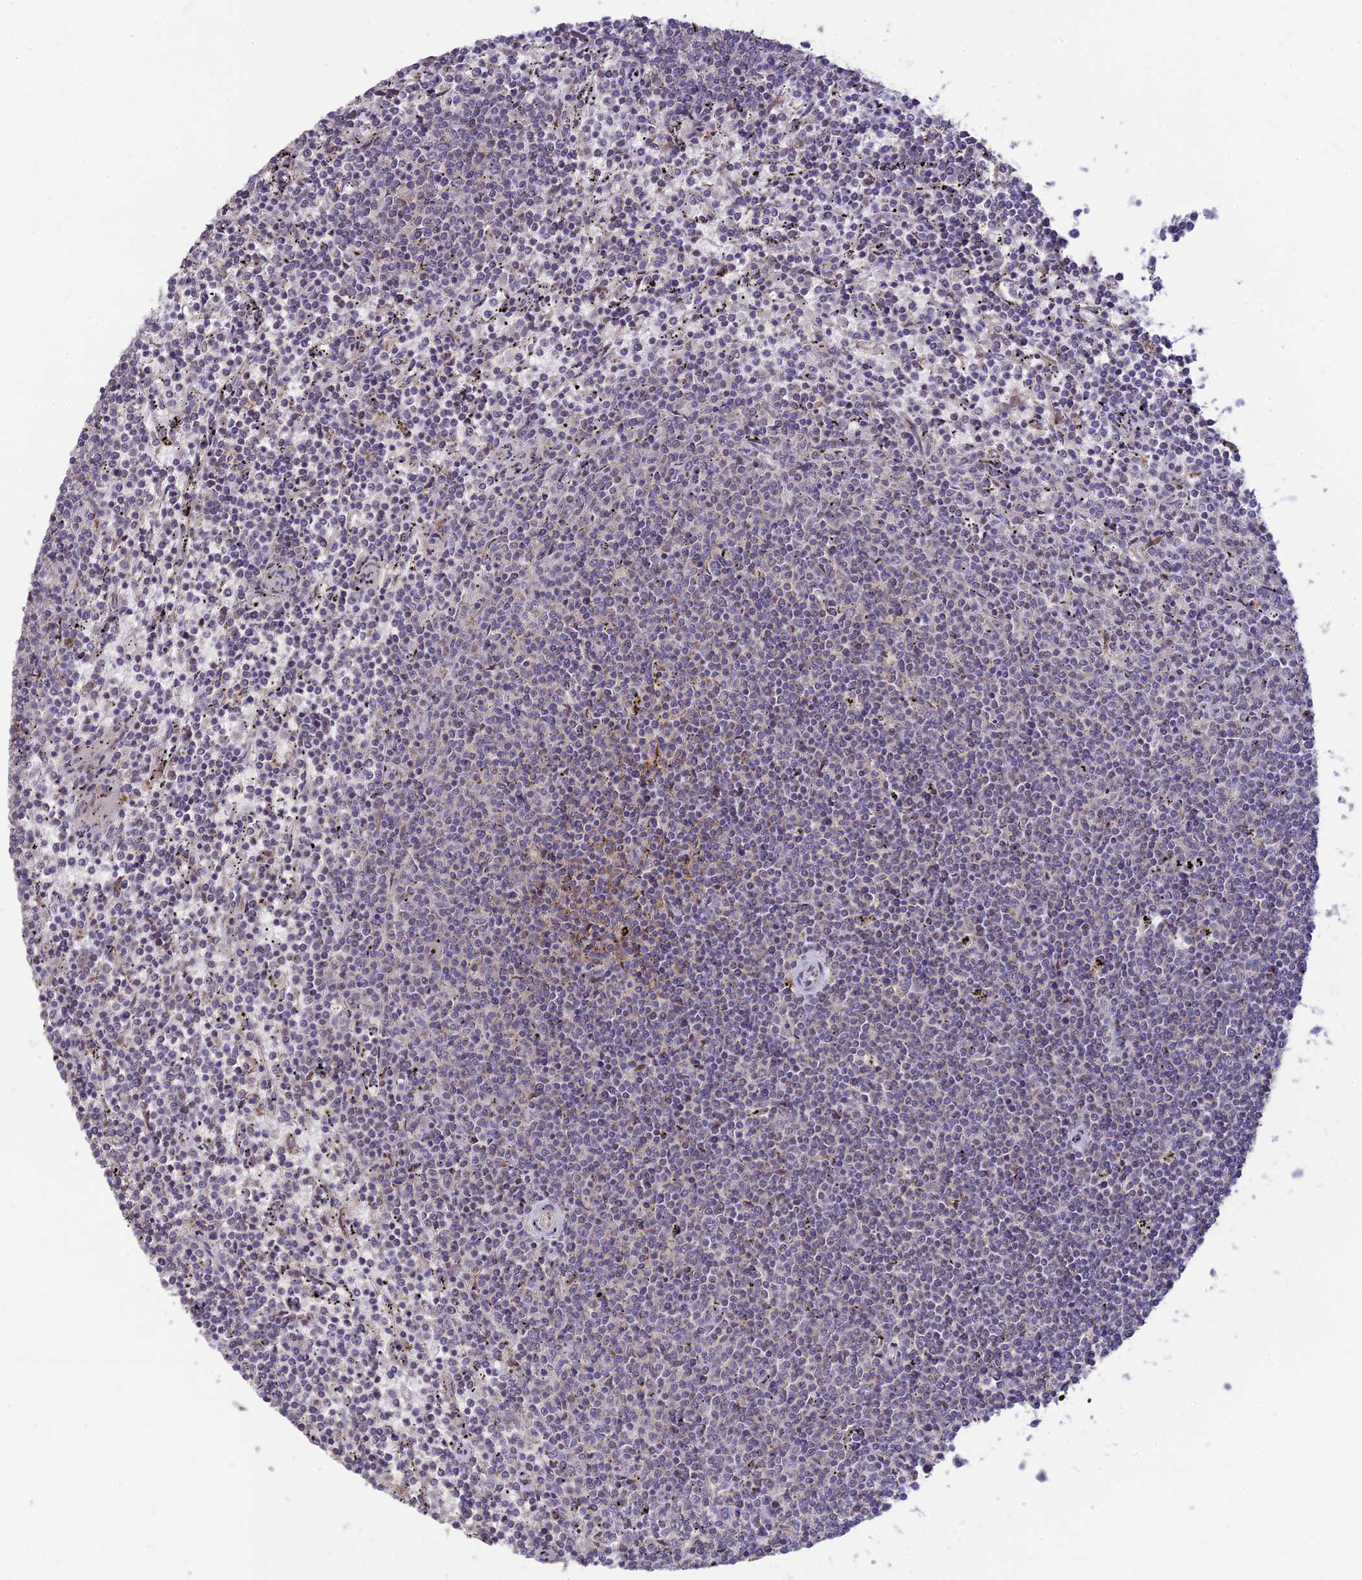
{"staining": {"intensity": "negative", "quantity": "none", "location": "none"}, "tissue": "lymphoma", "cell_type": "Tumor cells", "image_type": "cancer", "snomed": [{"axis": "morphology", "description": "Malignant lymphoma, non-Hodgkin's type, Low grade"}, {"axis": "topography", "description": "Spleen"}], "caption": "The micrograph shows no significant staining in tumor cells of lymphoma.", "gene": "ASPDH", "patient": {"sex": "female", "age": 50}}